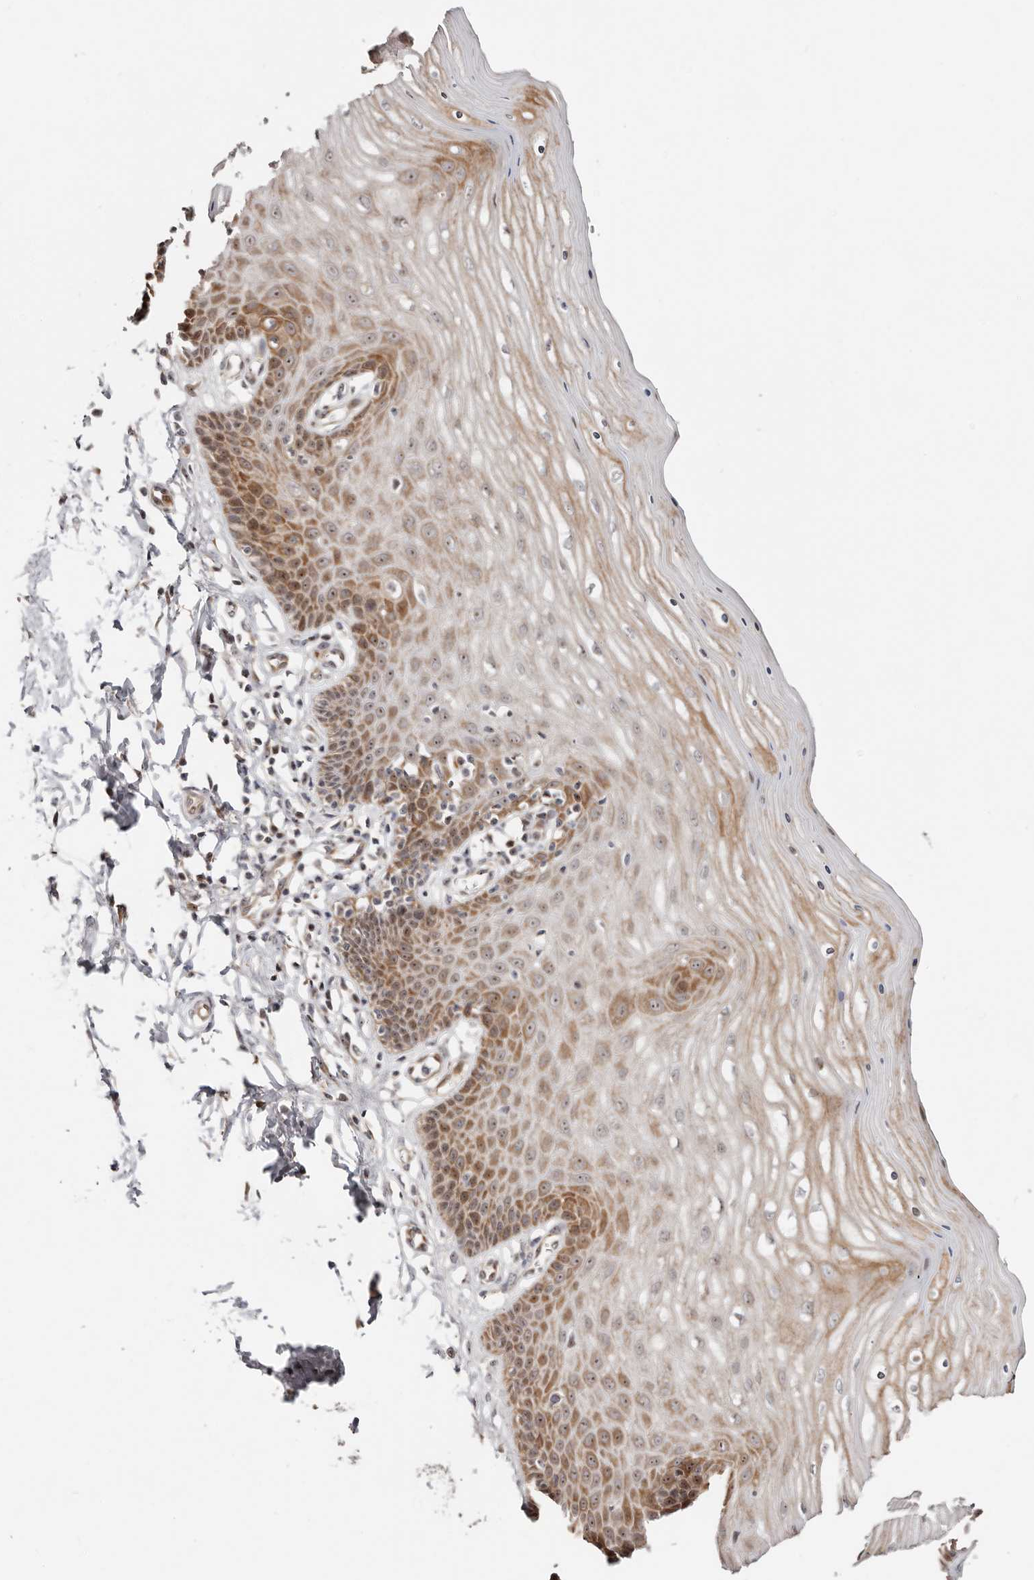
{"staining": {"intensity": "moderate", "quantity": "<25%", "location": "cytoplasmic/membranous"}, "tissue": "cervix", "cell_type": "Glandular cells", "image_type": "normal", "snomed": [{"axis": "morphology", "description": "Normal tissue, NOS"}, {"axis": "topography", "description": "Cervix"}], "caption": "A low amount of moderate cytoplasmic/membranous expression is identified in about <25% of glandular cells in unremarkable cervix. The protein is shown in brown color, while the nuclei are stained blue.", "gene": "ODF2L", "patient": {"sex": "female", "age": 55}}